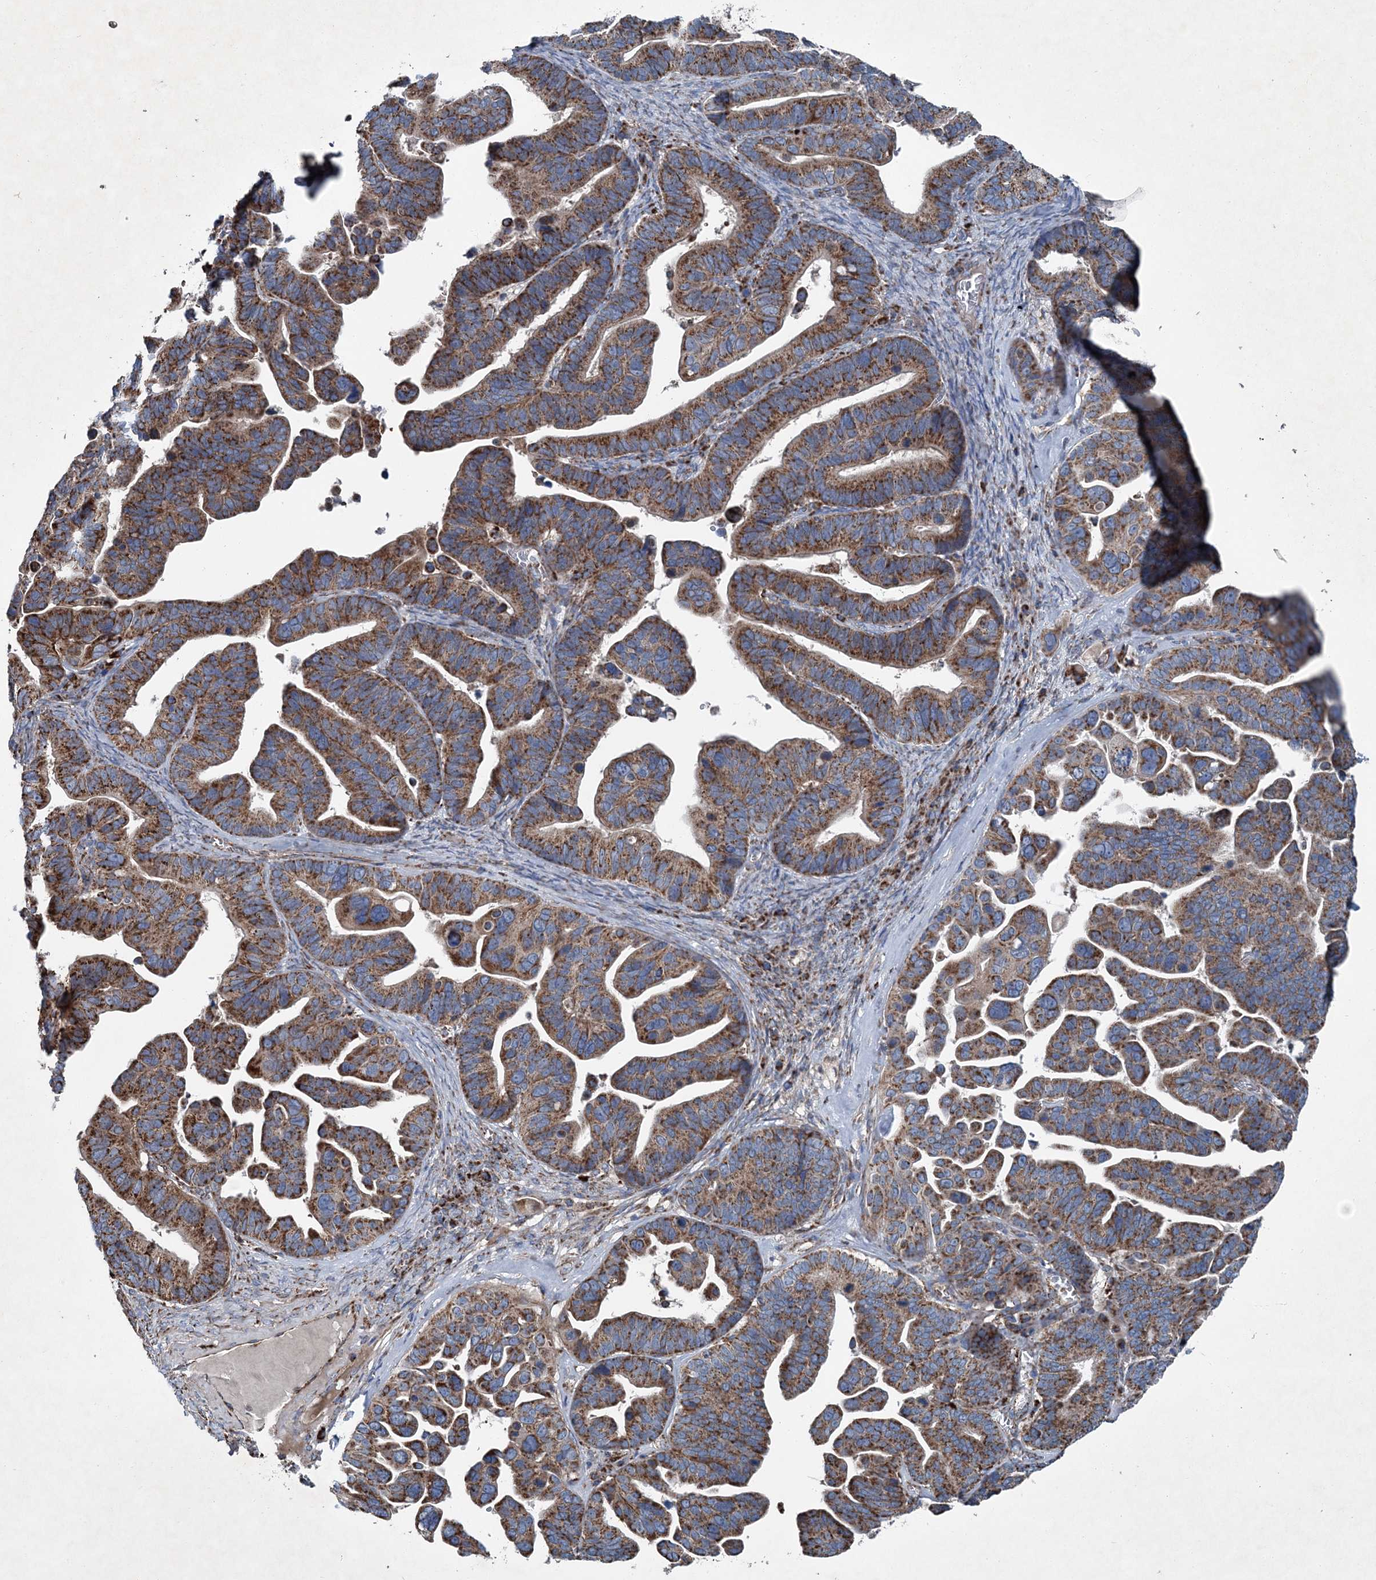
{"staining": {"intensity": "strong", "quantity": ">75%", "location": "cytoplasmic/membranous"}, "tissue": "ovarian cancer", "cell_type": "Tumor cells", "image_type": "cancer", "snomed": [{"axis": "morphology", "description": "Cystadenocarcinoma, serous, NOS"}, {"axis": "topography", "description": "Ovary"}], "caption": "A brown stain labels strong cytoplasmic/membranous expression of a protein in human serous cystadenocarcinoma (ovarian) tumor cells.", "gene": "SPAG16", "patient": {"sex": "female", "age": 56}}